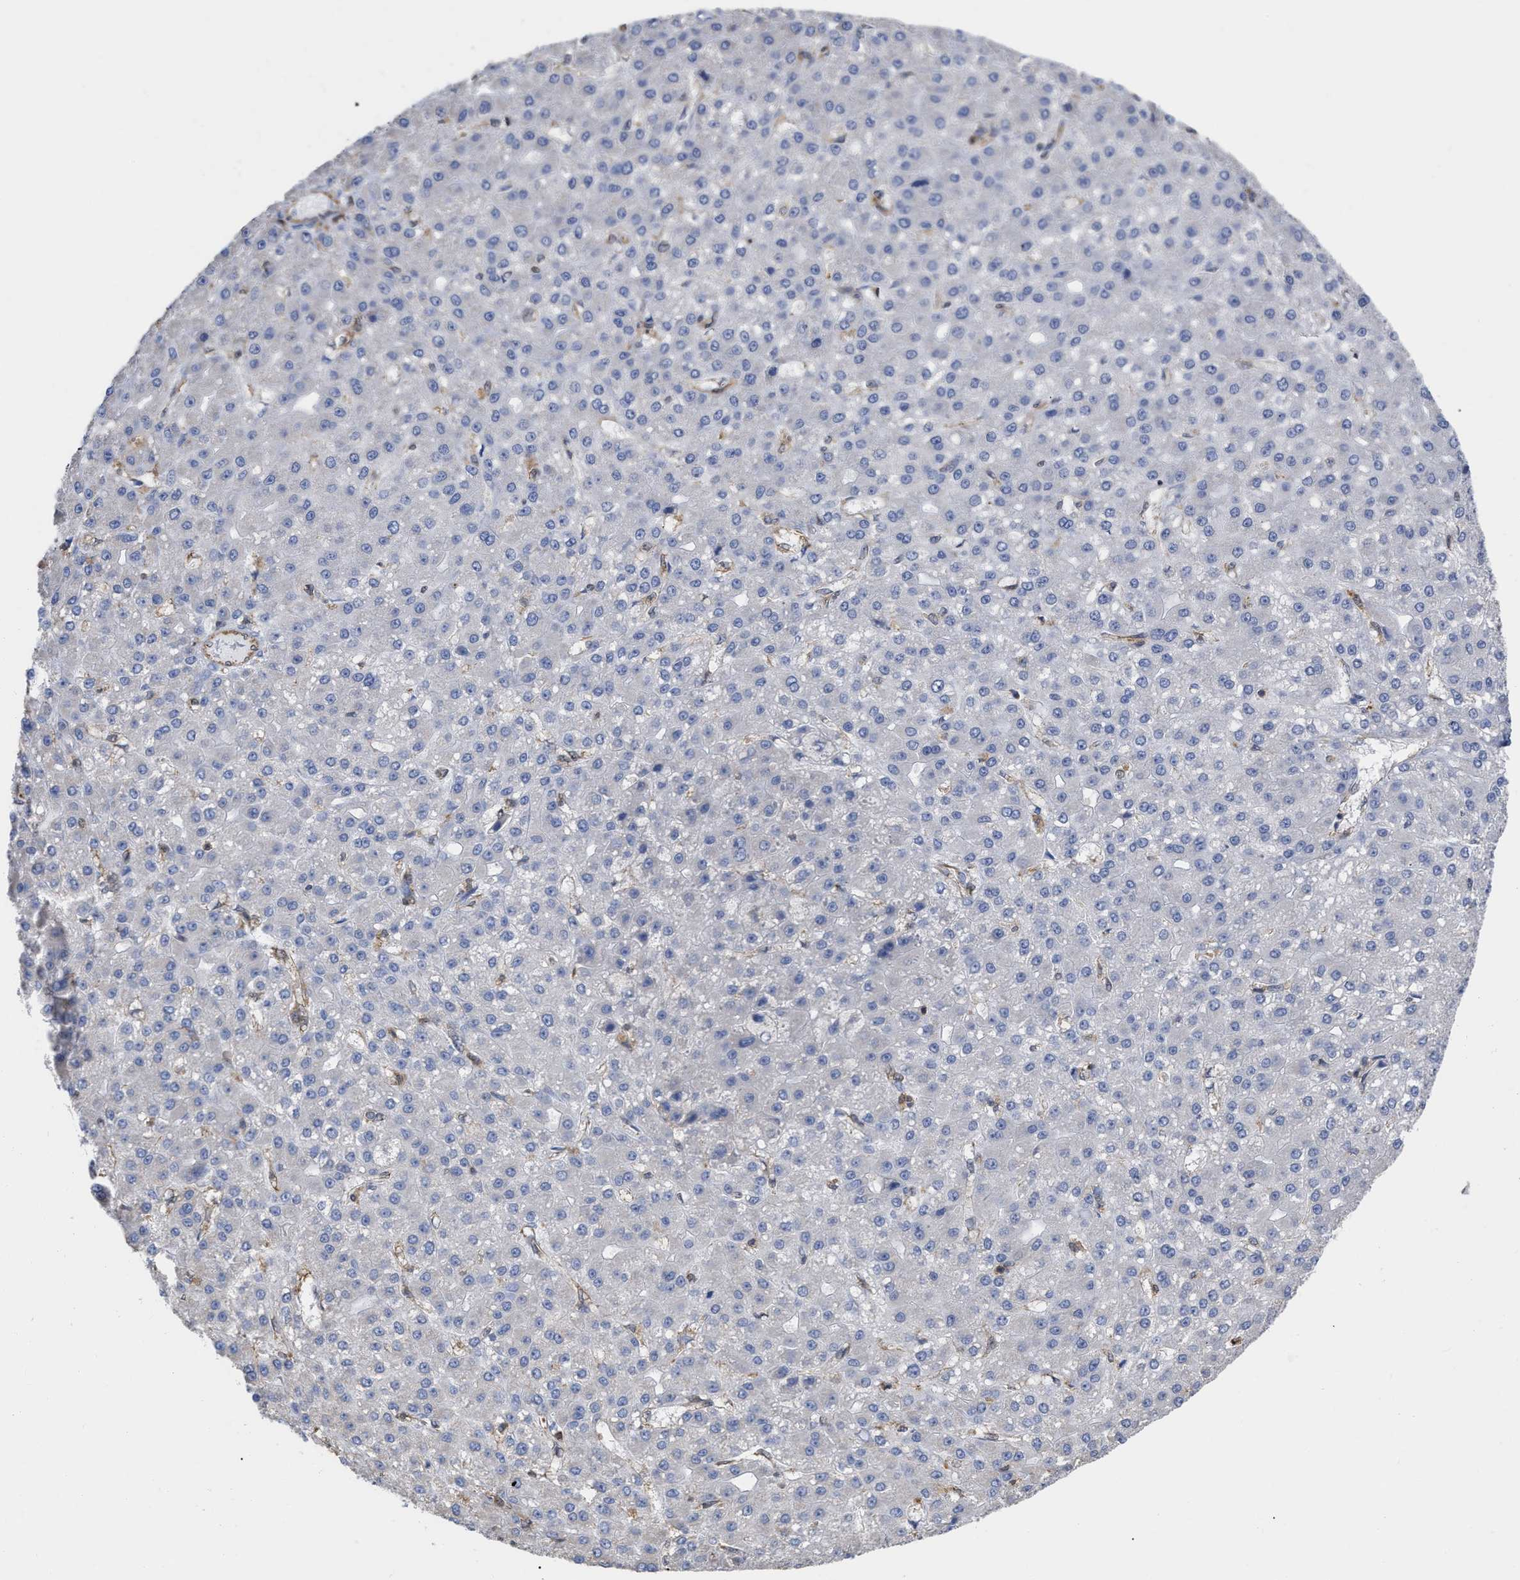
{"staining": {"intensity": "negative", "quantity": "none", "location": "none"}, "tissue": "liver cancer", "cell_type": "Tumor cells", "image_type": "cancer", "snomed": [{"axis": "morphology", "description": "Carcinoma, Hepatocellular, NOS"}, {"axis": "topography", "description": "Liver"}], "caption": "This photomicrograph is of hepatocellular carcinoma (liver) stained with immunohistochemistry to label a protein in brown with the nuclei are counter-stained blue. There is no expression in tumor cells.", "gene": "GIMAP4", "patient": {"sex": "male", "age": 67}}